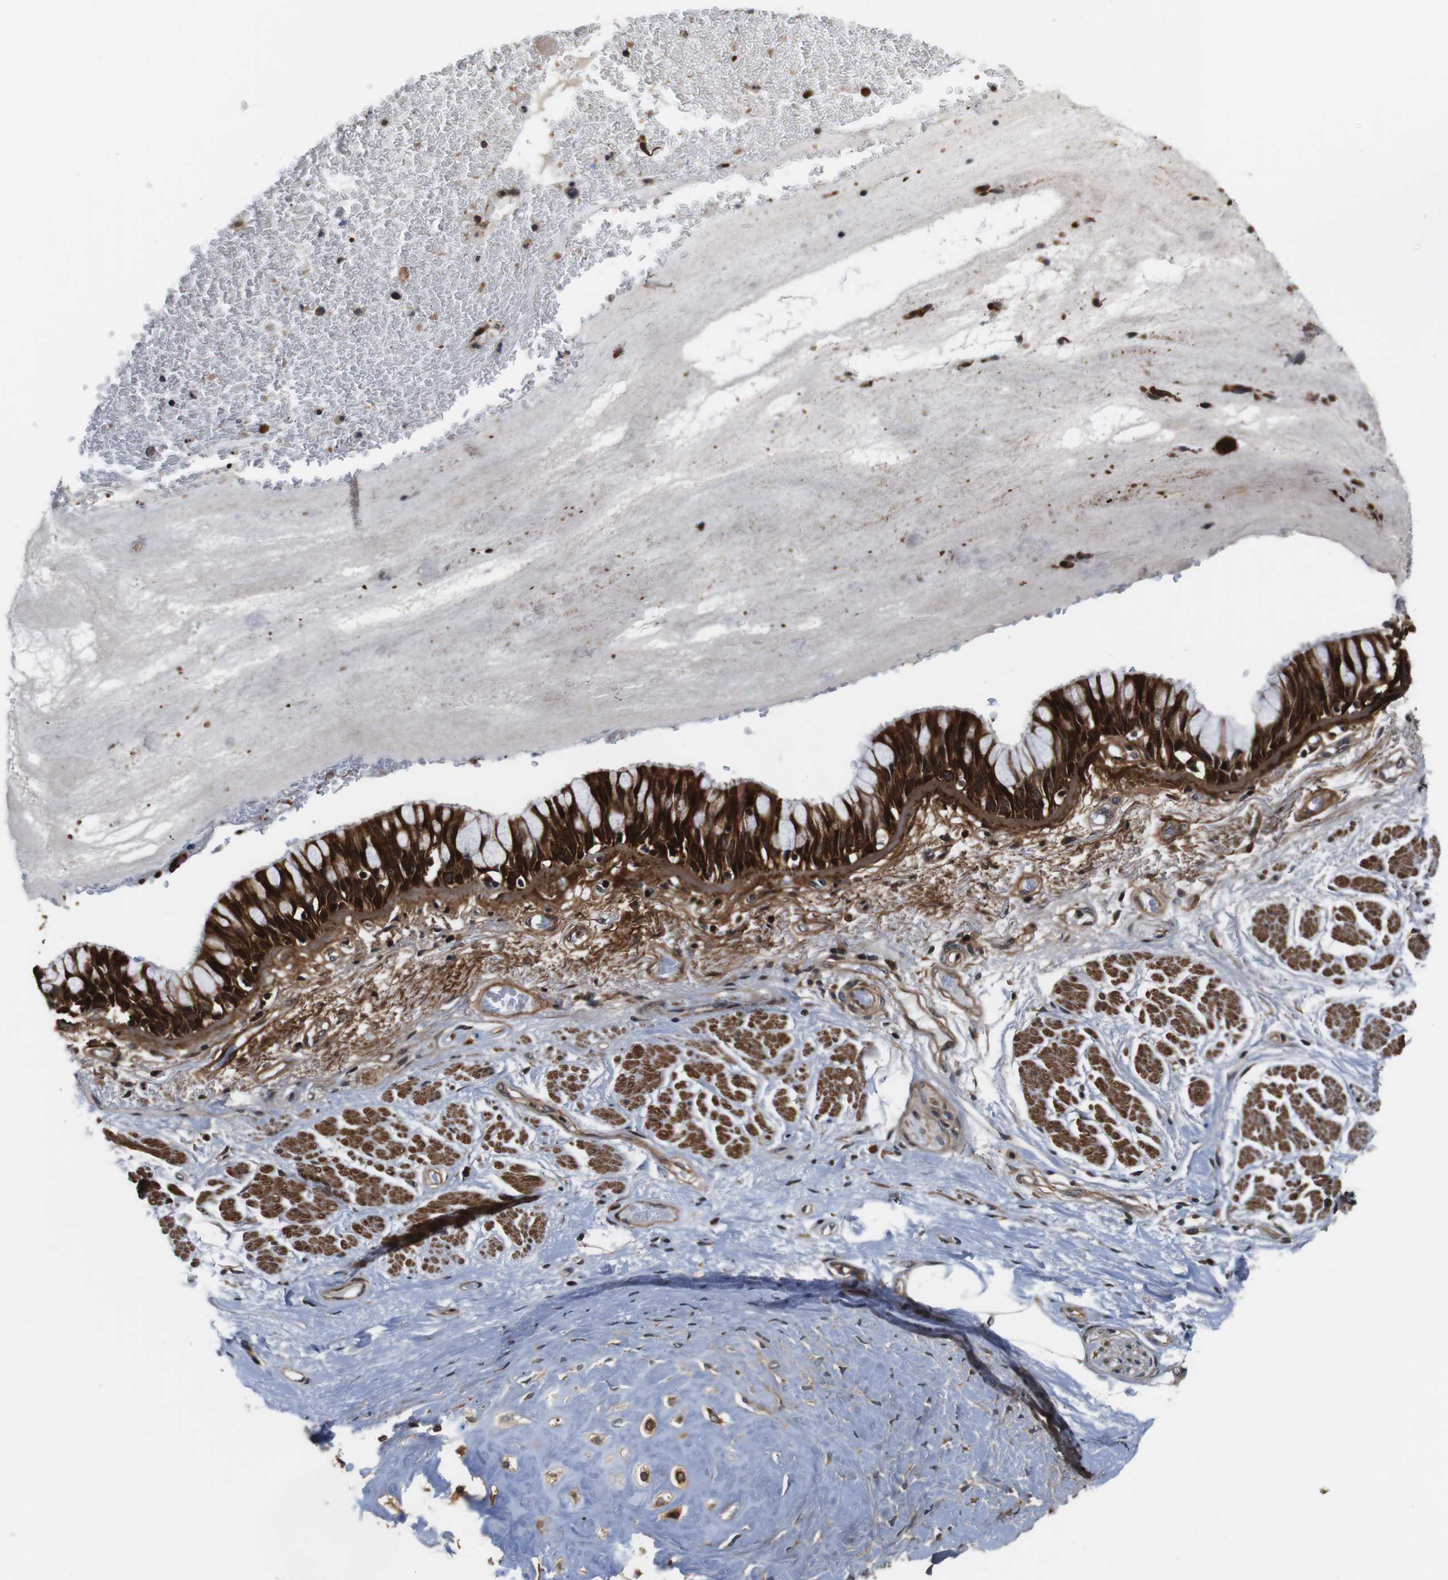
{"staining": {"intensity": "strong", "quantity": ">75%", "location": "cytoplasmic/membranous,nuclear"}, "tissue": "bronchus", "cell_type": "Respiratory epithelial cells", "image_type": "normal", "snomed": [{"axis": "morphology", "description": "Normal tissue, NOS"}, {"axis": "topography", "description": "Bronchus"}], "caption": "Immunohistochemical staining of unremarkable human bronchus displays strong cytoplasmic/membranous,nuclear protein positivity in about >75% of respiratory epithelial cells.", "gene": "LRP4", "patient": {"sex": "male", "age": 66}}